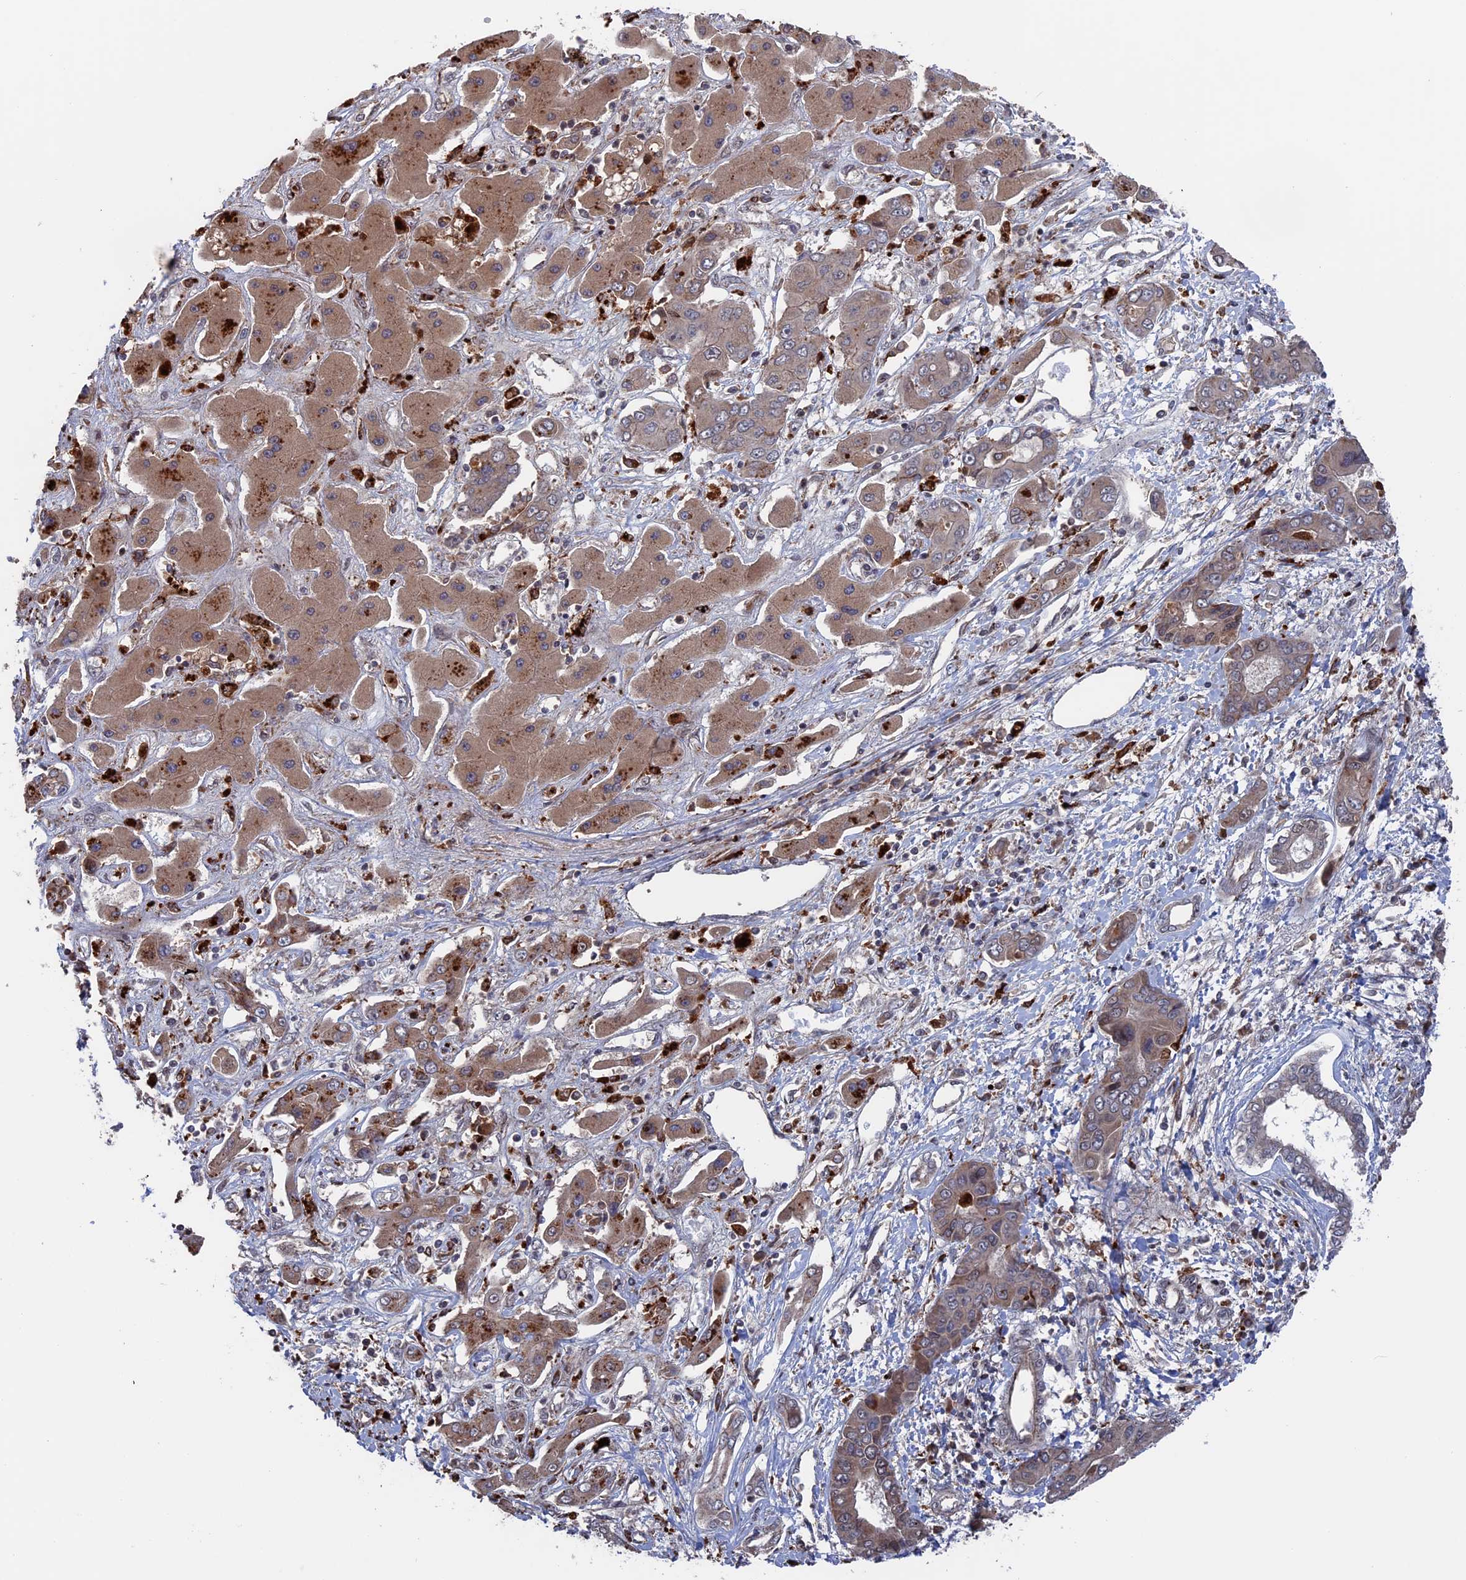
{"staining": {"intensity": "moderate", "quantity": "25%-75%", "location": "cytoplasmic/membranous"}, "tissue": "liver cancer", "cell_type": "Tumor cells", "image_type": "cancer", "snomed": [{"axis": "morphology", "description": "Cholangiocarcinoma"}, {"axis": "topography", "description": "Liver"}], "caption": "Liver cancer stained with DAB (3,3'-diaminobenzidine) IHC reveals medium levels of moderate cytoplasmic/membranous positivity in about 25%-75% of tumor cells.", "gene": "PLA2G15", "patient": {"sex": "male", "age": 67}}